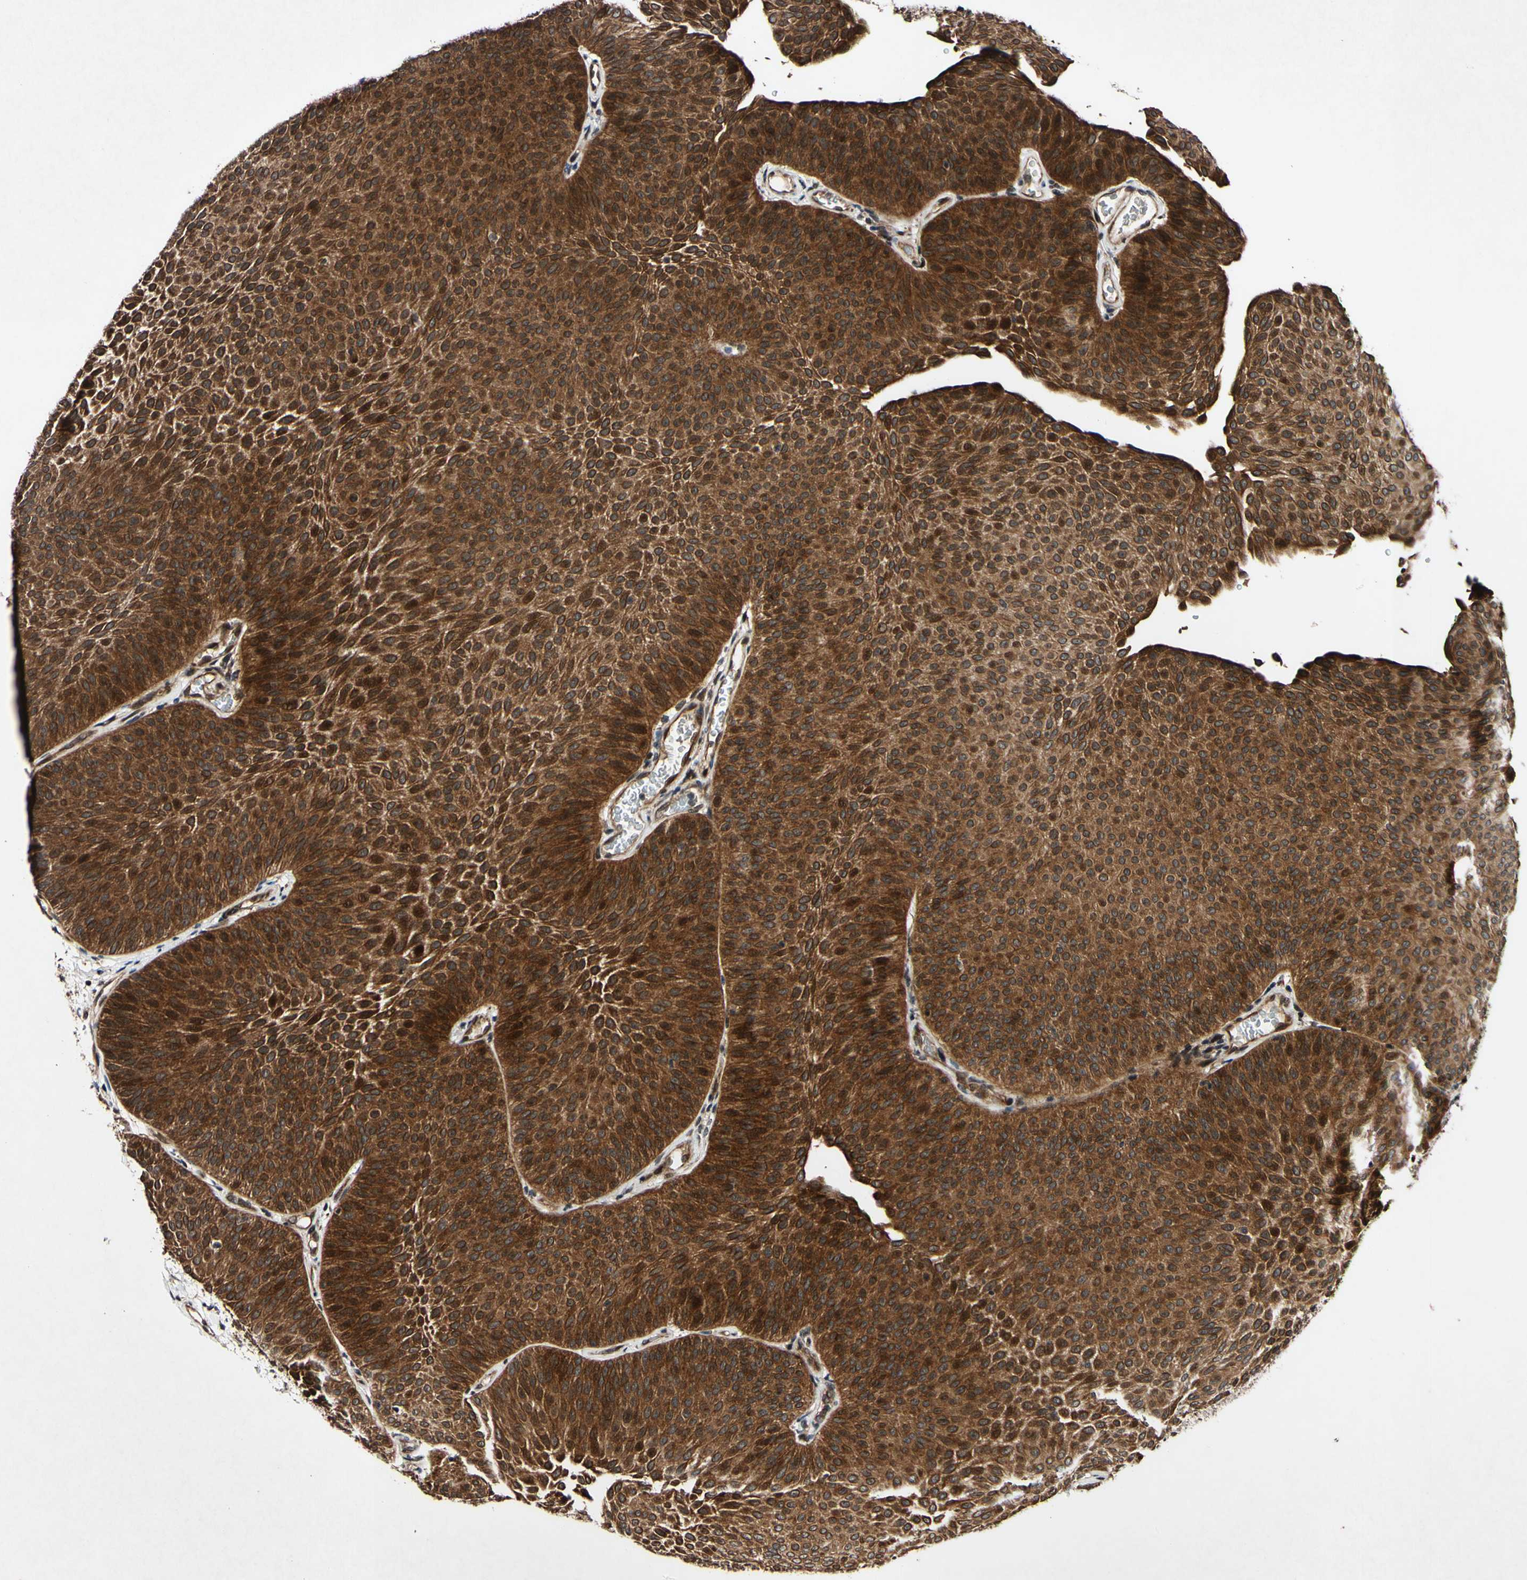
{"staining": {"intensity": "strong", "quantity": ">75%", "location": "cytoplasmic/membranous,nuclear"}, "tissue": "urothelial cancer", "cell_type": "Tumor cells", "image_type": "cancer", "snomed": [{"axis": "morphology", "description": "Urothelial carcinoma, Low grade"}, {"axis": "topography", "description": "Urinary bladder"}], "caption": "Immunohistochemical staining of human urothelial cancer exhibits strong cytoplasmic/membranous and nuclear protein expression in about >75% of tumor cells. (brown staining indicates protein expression, while blue staining denotes nuclei).", "gene": "CSNK1E", "patient": {"sex": "female", "age": 60}}